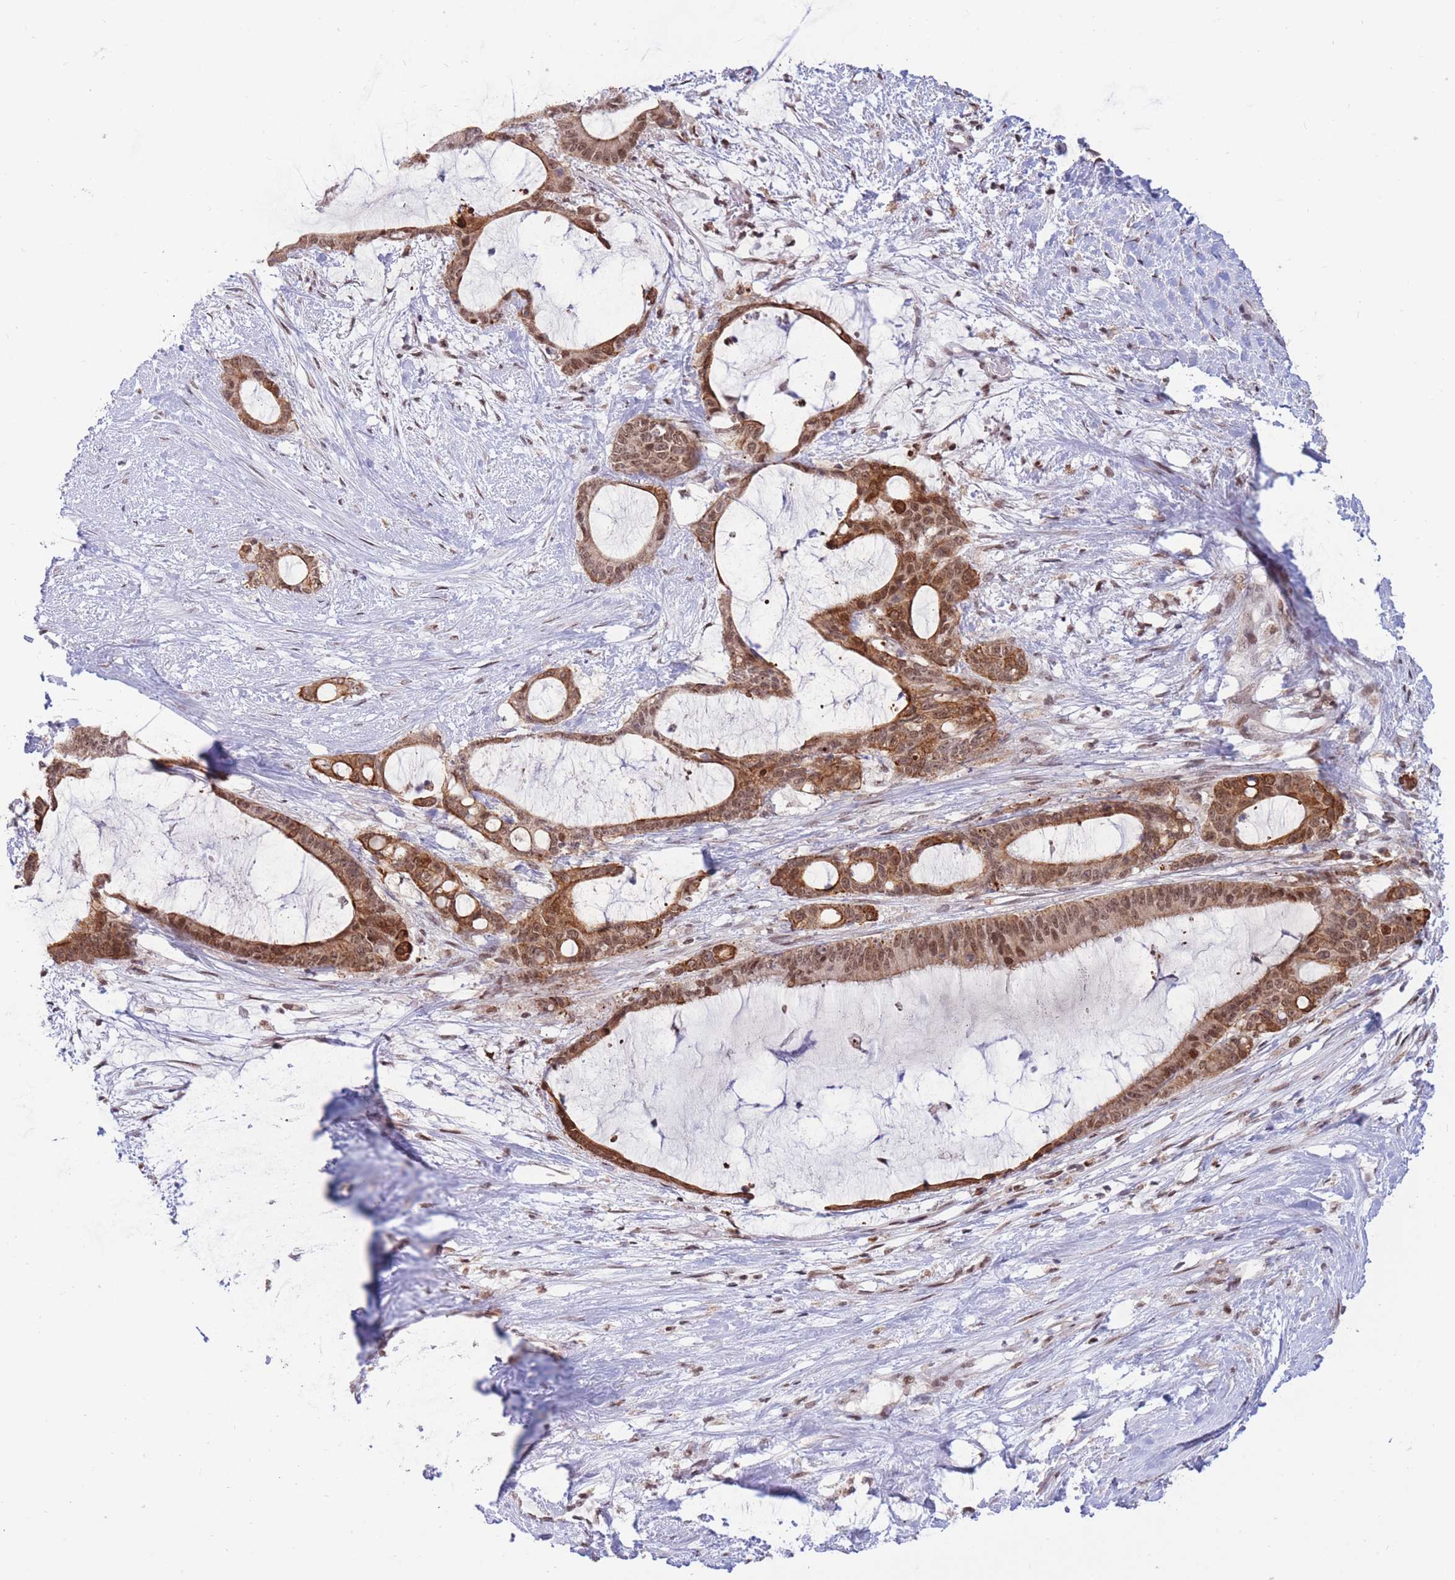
{"staining": {"intensity": "moderate", "quantity": ">75%", "location": "cytoplasmic/membranous,nuclear"}, "tissue": "liver cancer", "cell_type": "Tumor cells", "image_type": "cancer", "snomed": [{"axis": "morphology", "description": "Normal tissue, NOS"}, {"axis": "morphology", "description": "Cholangiocarcinoma"}, {"axis": "topography", "description": "Liver"}, {"axis": "topography", "description": "Peripheral nerve tissue"}], "caption": "Liver cancer (cholangiocarcinoma) stained for a protein (brown) exhibits moderate cytoplasmic/membranous and nuclear positive staining in approximately >75% of tumor cells.", "gene": "TARBP2", "patient": {"sex": "female", "age": 73}}